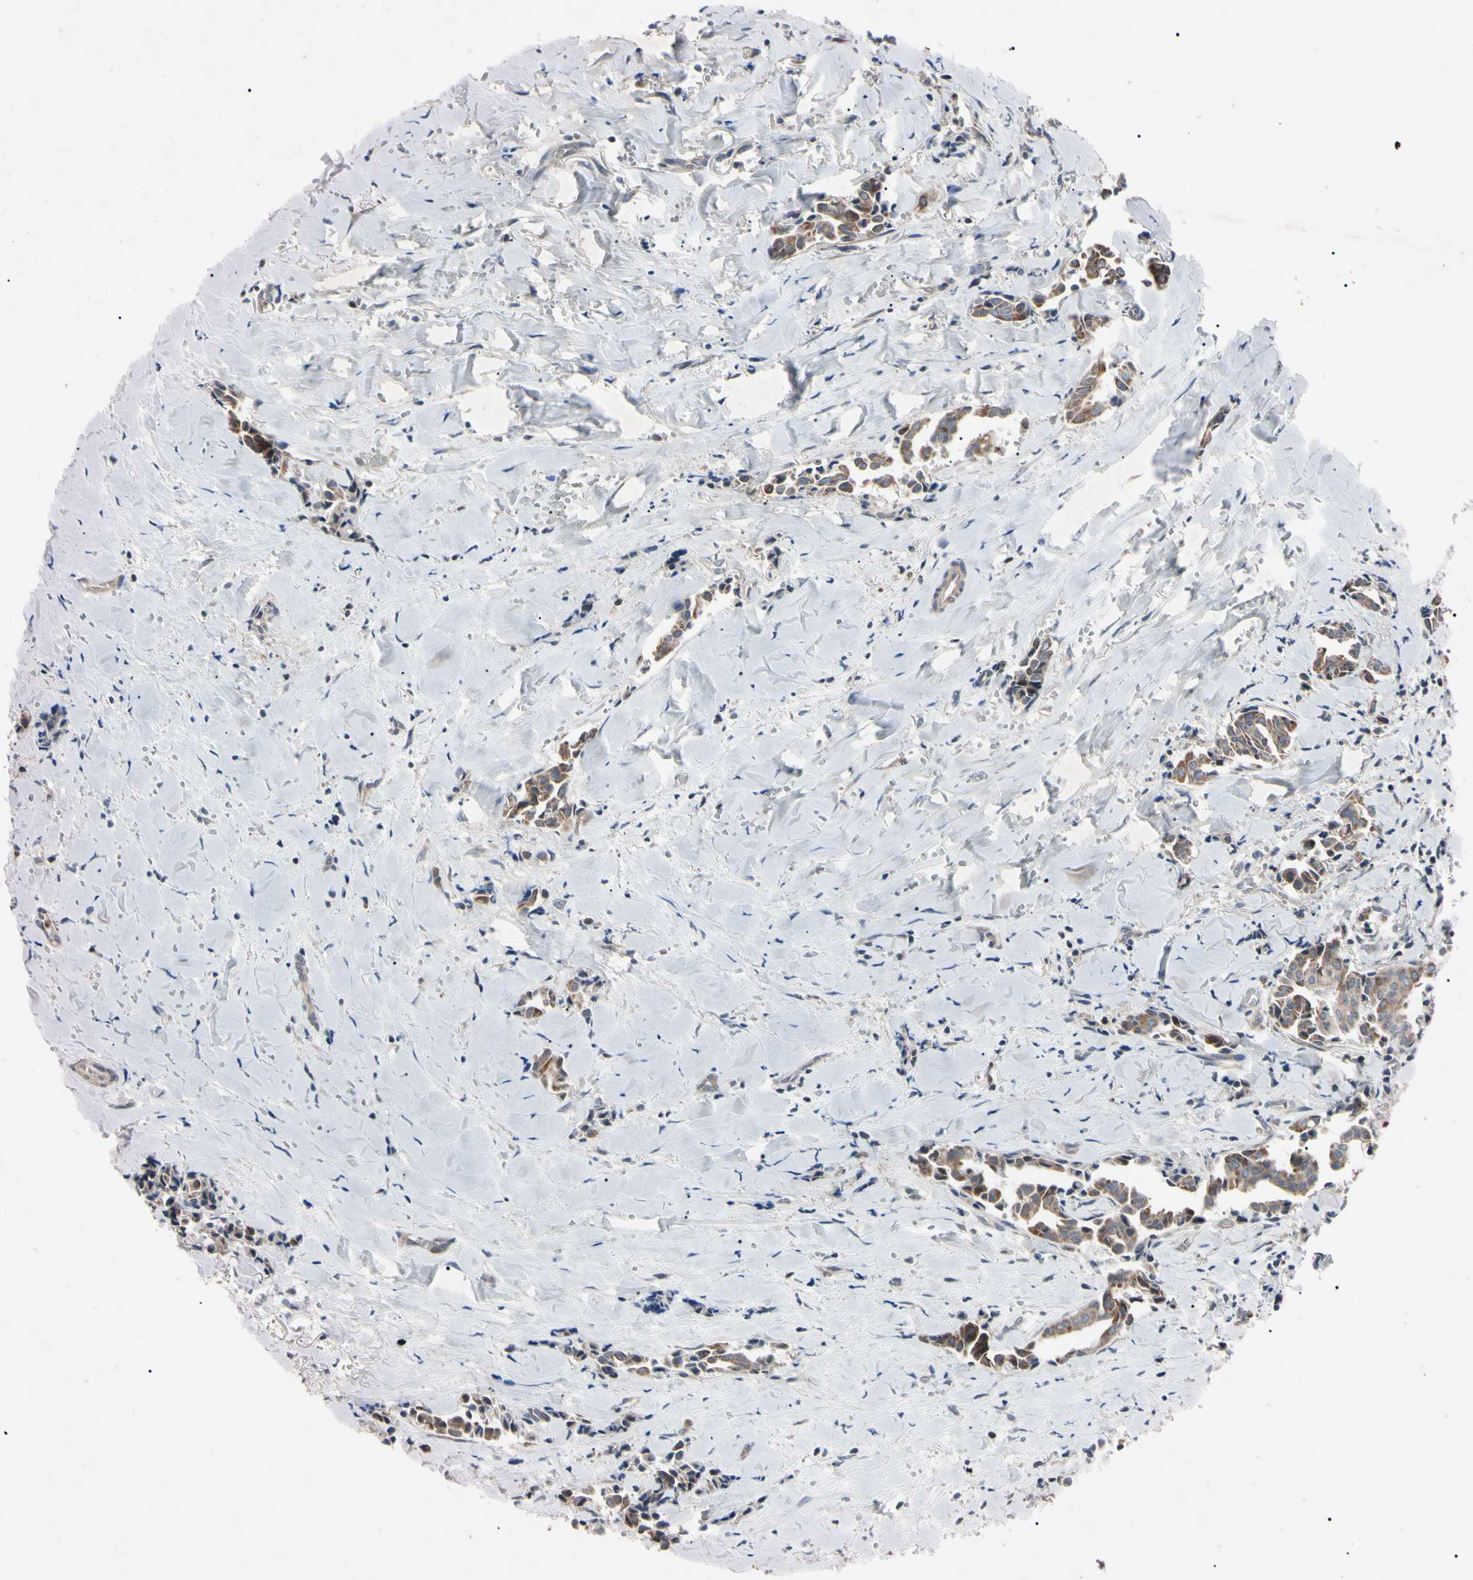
{"staining": {"intensity": "moderate", "quantity": "25%-75%", "location": "cytoplasmic/membranous"}, "tissue": "head and neck cancer", "cell_type": "Tumor cells", "image_type": "cancer", "snomed": [{"axis": "morphology", "description": "Adenocarcinoma, NOS"}, {"axis": "topography", "description": "Salivary gland"}, {"axis": "topography", "description": "Head-Neck"}], "caption": "Approximately 25%-75% of tumor cells in human head and neck adenocarcinoma demonstrate moderate cytoplasmic/membranous protein staining as visualized by brown immunohistochemical staining.", "gene": "TNFRSF1A", "patient": {"sex": "female", "age": 59}}